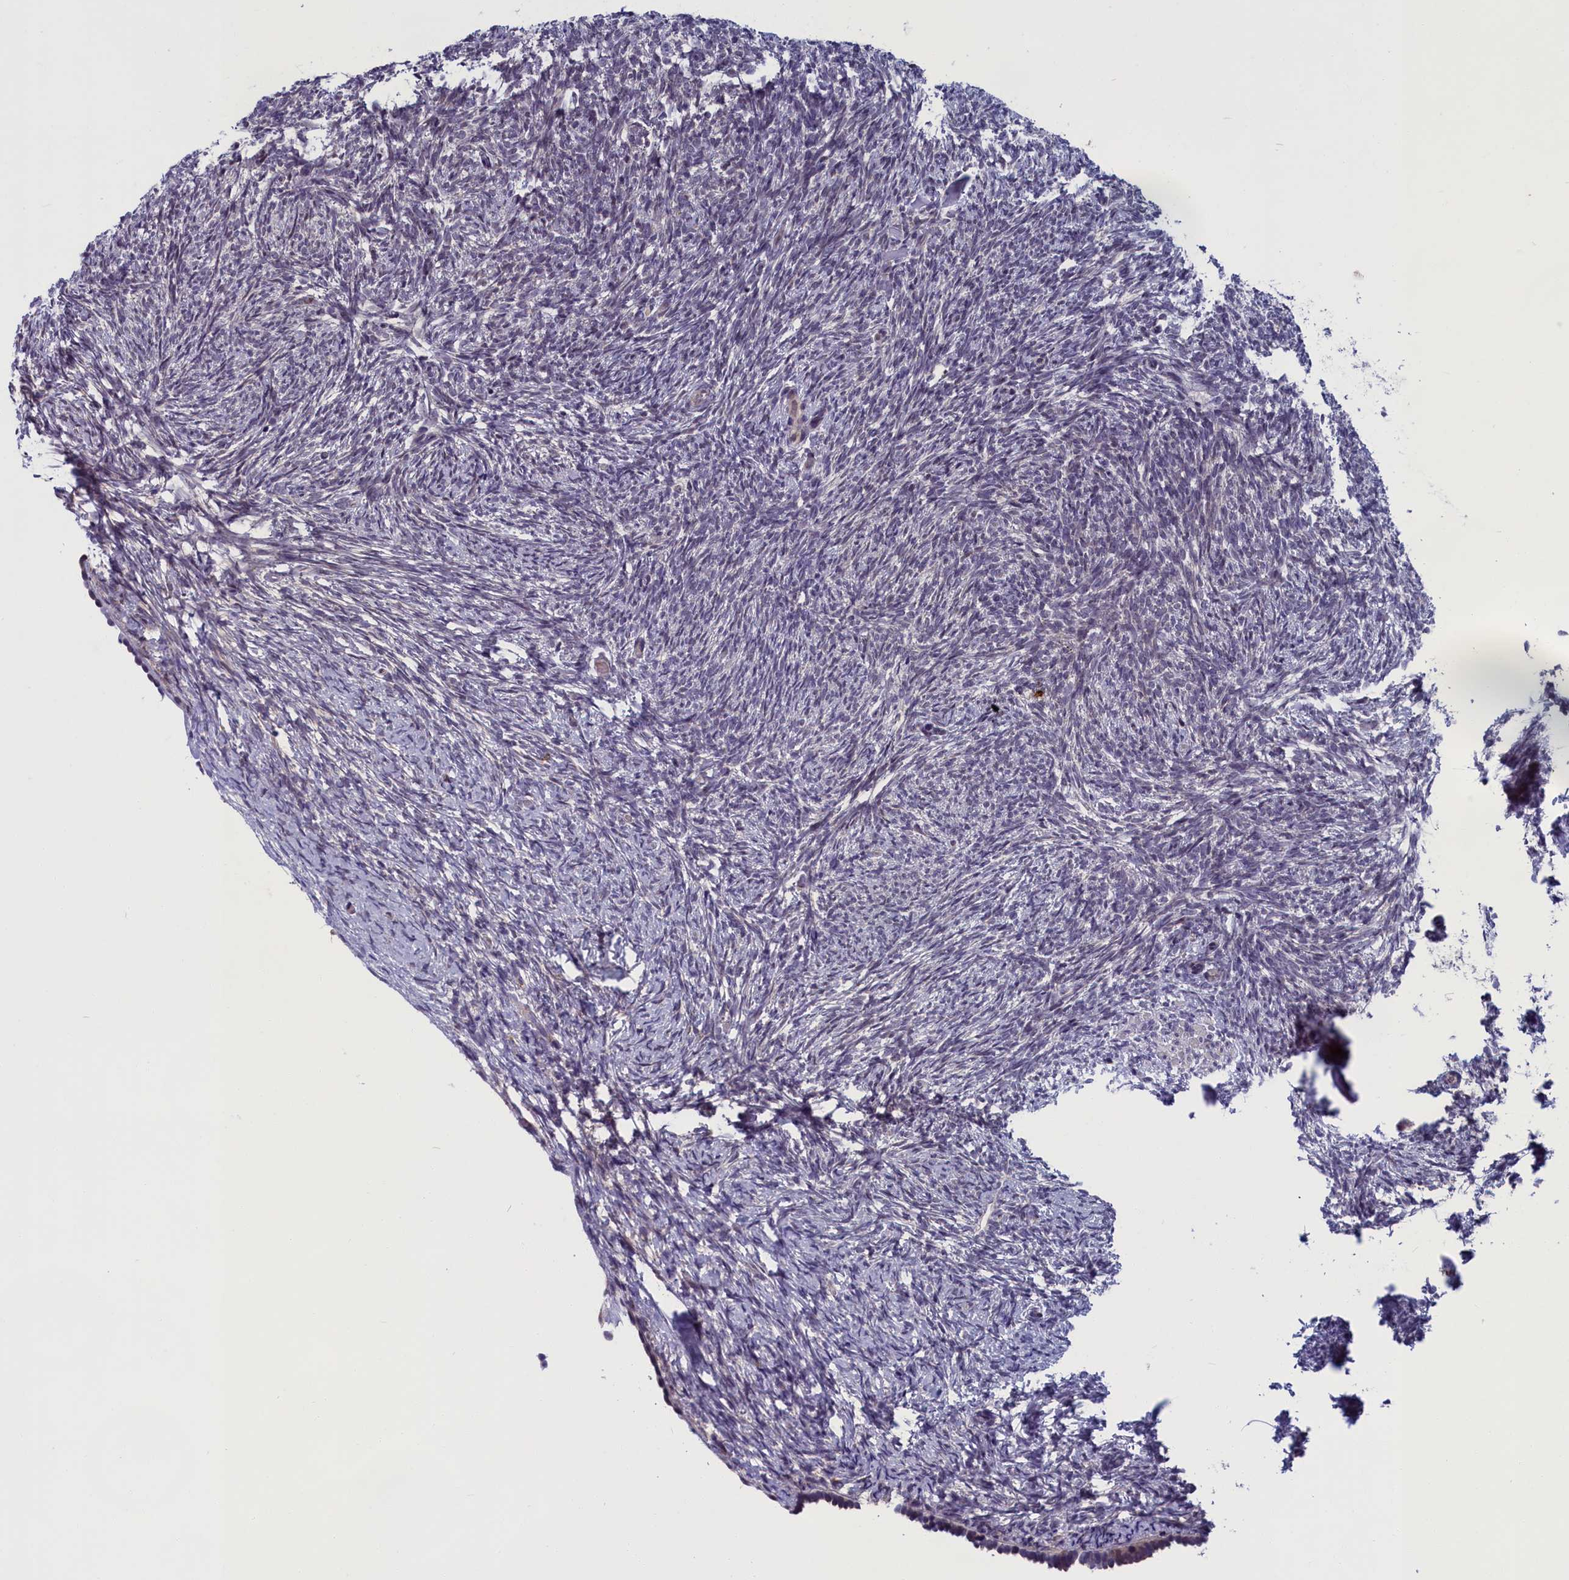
{"staining": {"intensity": "weak", "quantity": "<25%", "location": "cytoplasmic/membranous,nuclear"}, "tissue": "ovary", "cell_type": "Ovarian stroma cells", "image_type": "normal", "snomed": [{"axis": "morphology", "description": "Normal tissue, NOS"}, {"axis": "topography", "description": "Ovary"}], "caption": "An immunohistochemistry (IHC) photomicrograph of unremarkable ovary is shown. There is no staining in ovarian stroma cells of ovary.", "gene": "LIG1", "patient": {"sex": "female", "age": 60}}